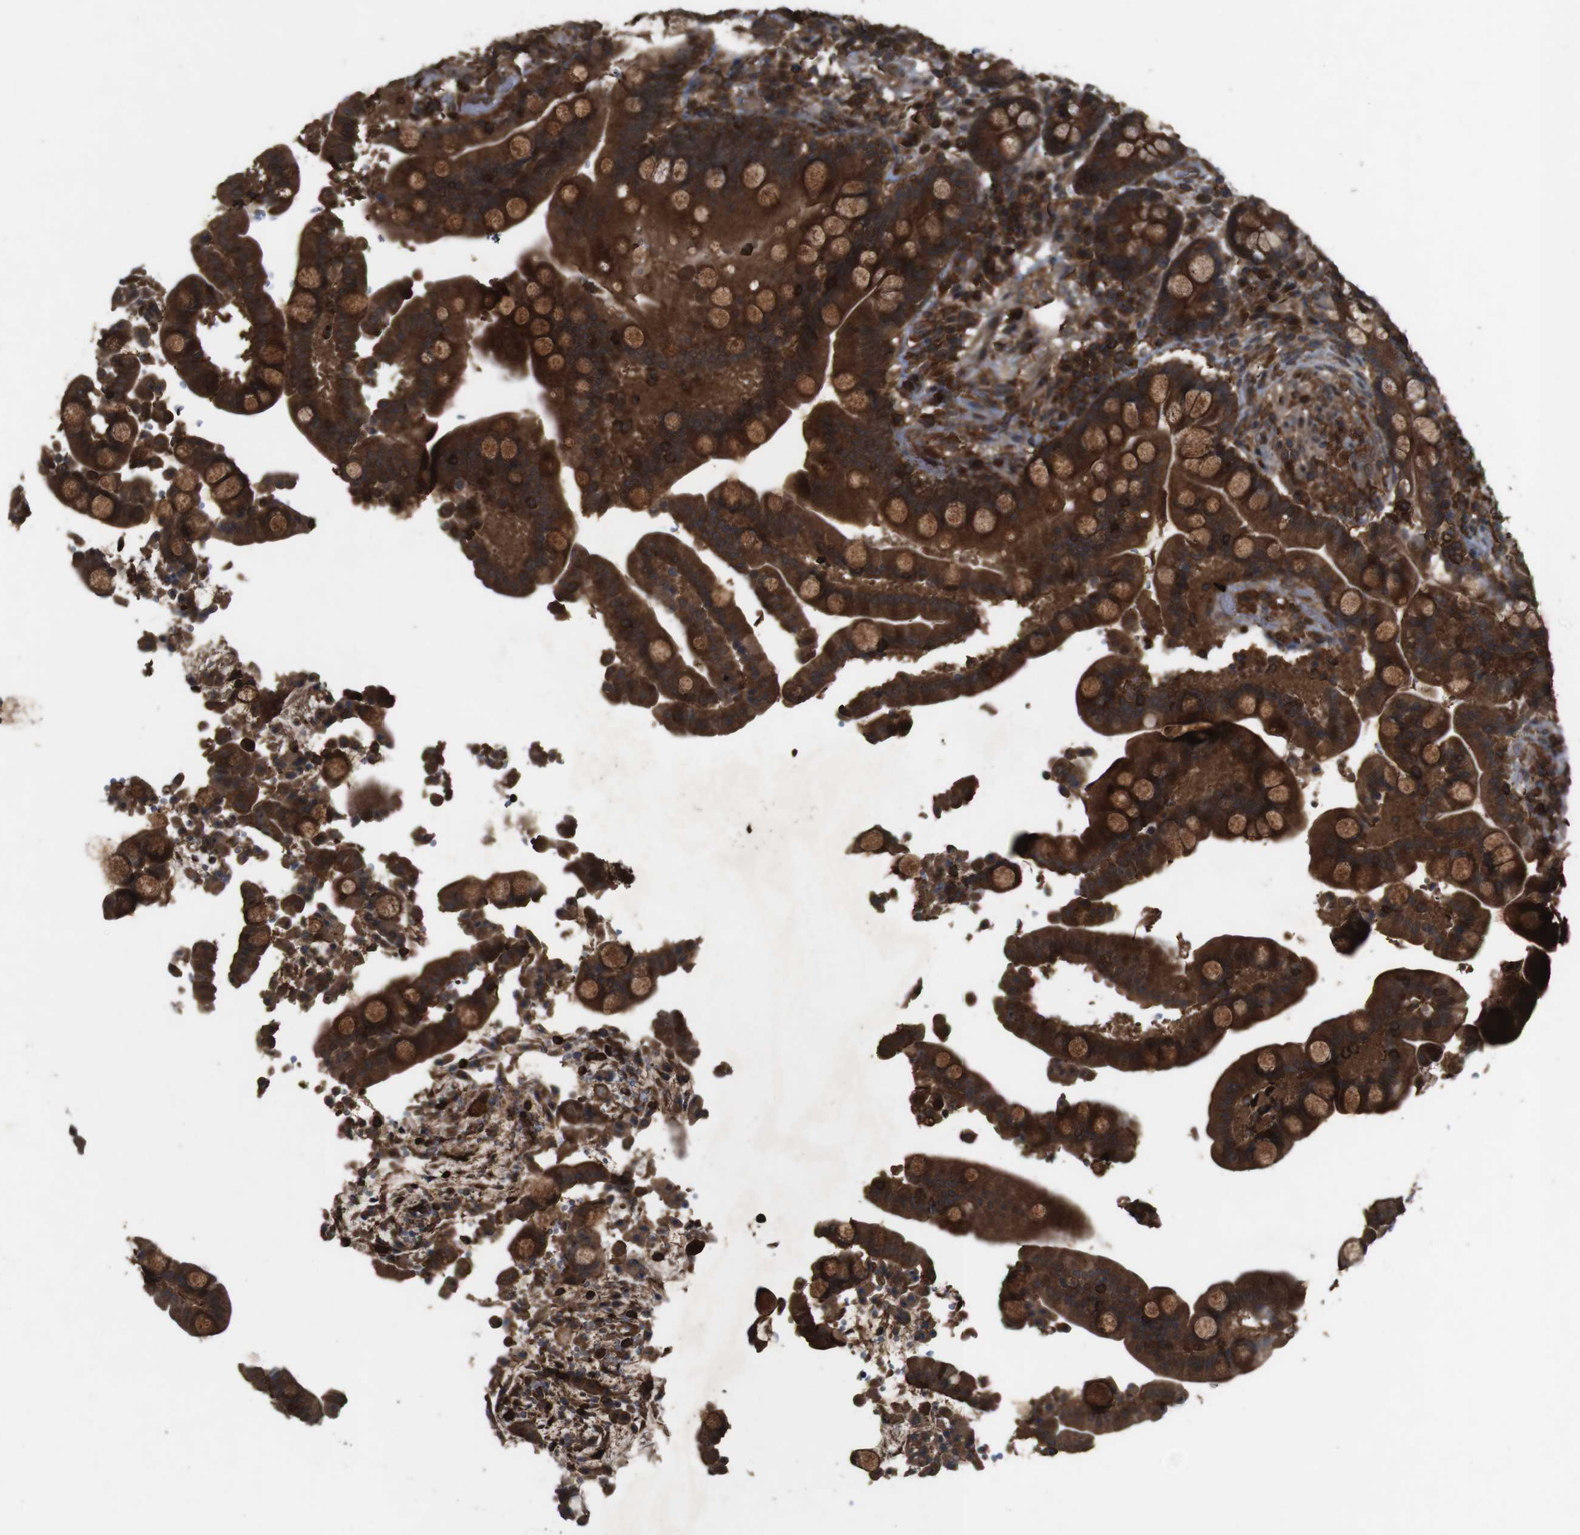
{"staining": {"intensity": "moderate", "quantity": ">75%", "location": "cytoplasmic/membranous"}, "tissue": "colon", "cell_type": "Endothelial cells", "image_type": "normal", "snomed": [{"axis": "morphology", "description": "Normal tissue, NOS"}, {"axis": "topography", "description": "Colon"}], "caption": "DAB immunohistochemical staining of normal human colon displays moderate cytoplasmic/membranous protein staining in approximately >75% of endothelial cells. Ihc stains the protein of interest in brown and the nuclei are stained blue.", "gene": "BAG4", "patient": {"sex": "male", "age": 73}}